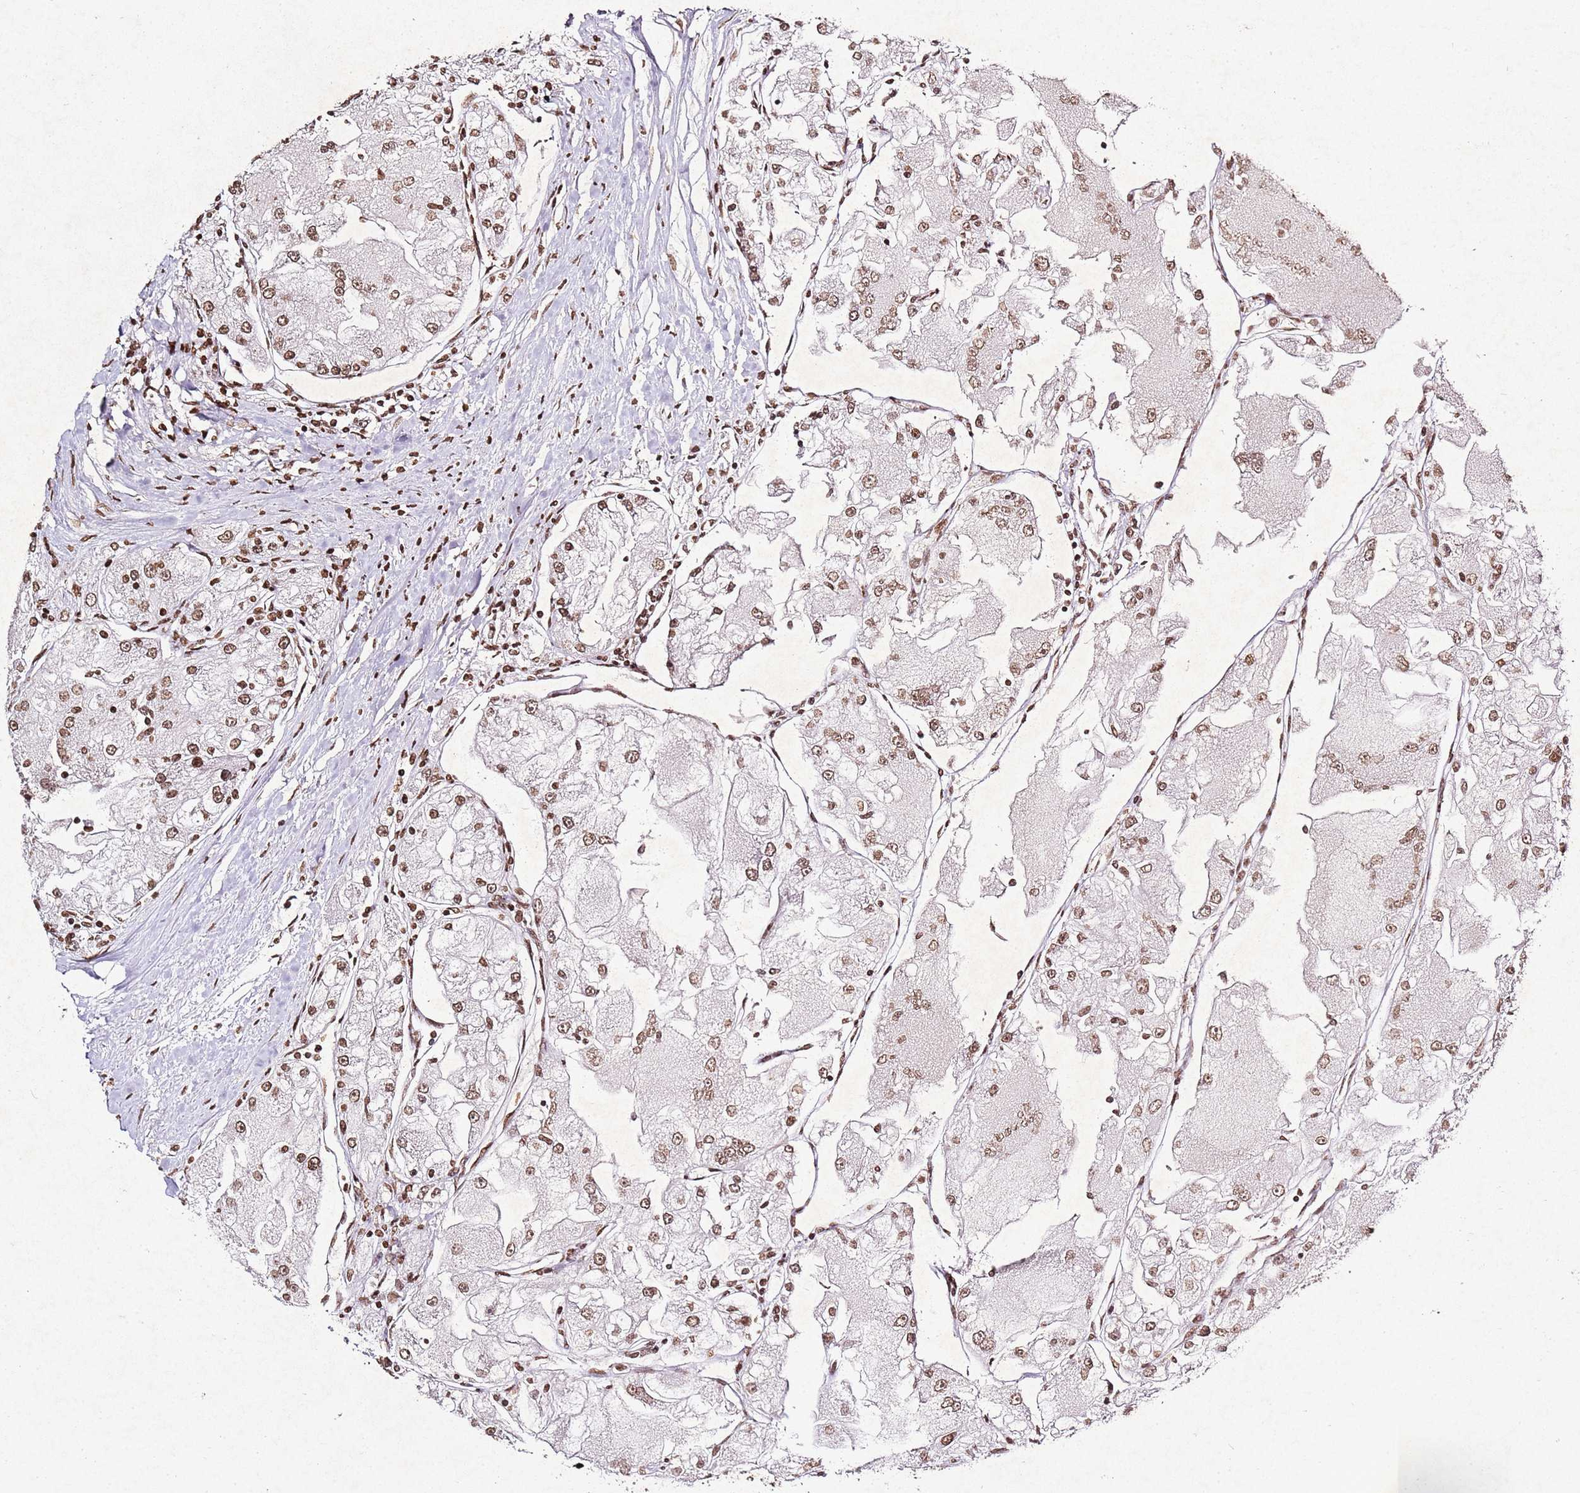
{"staining": {"intensity": "moderate", "quantity": ">75%", "location": "nuclear"}, "tissue": "renal cancer", "cell_type": "Tumor cells", "image_type": "cancer", "snomed": [{"axis": "morphology", "description": "Adenocarcinoma, NOS"}, {"axis": "topography", "description": "Kidney"}], "caption": "Immunohistochemical staining of human renal adenocarcinoma shows medium levels of moderate nuclear protein positivity in approximately >75% of tumor cells. The staining was performed using DAB (3,3'-diaminobenzidine) to visualize the protein expression in brown, while the nuclei were stained in blue with hematoxylin (Magnification: 20x).", "gene": "BMAL1", "patient": {"sex": "female", "age": 72}}